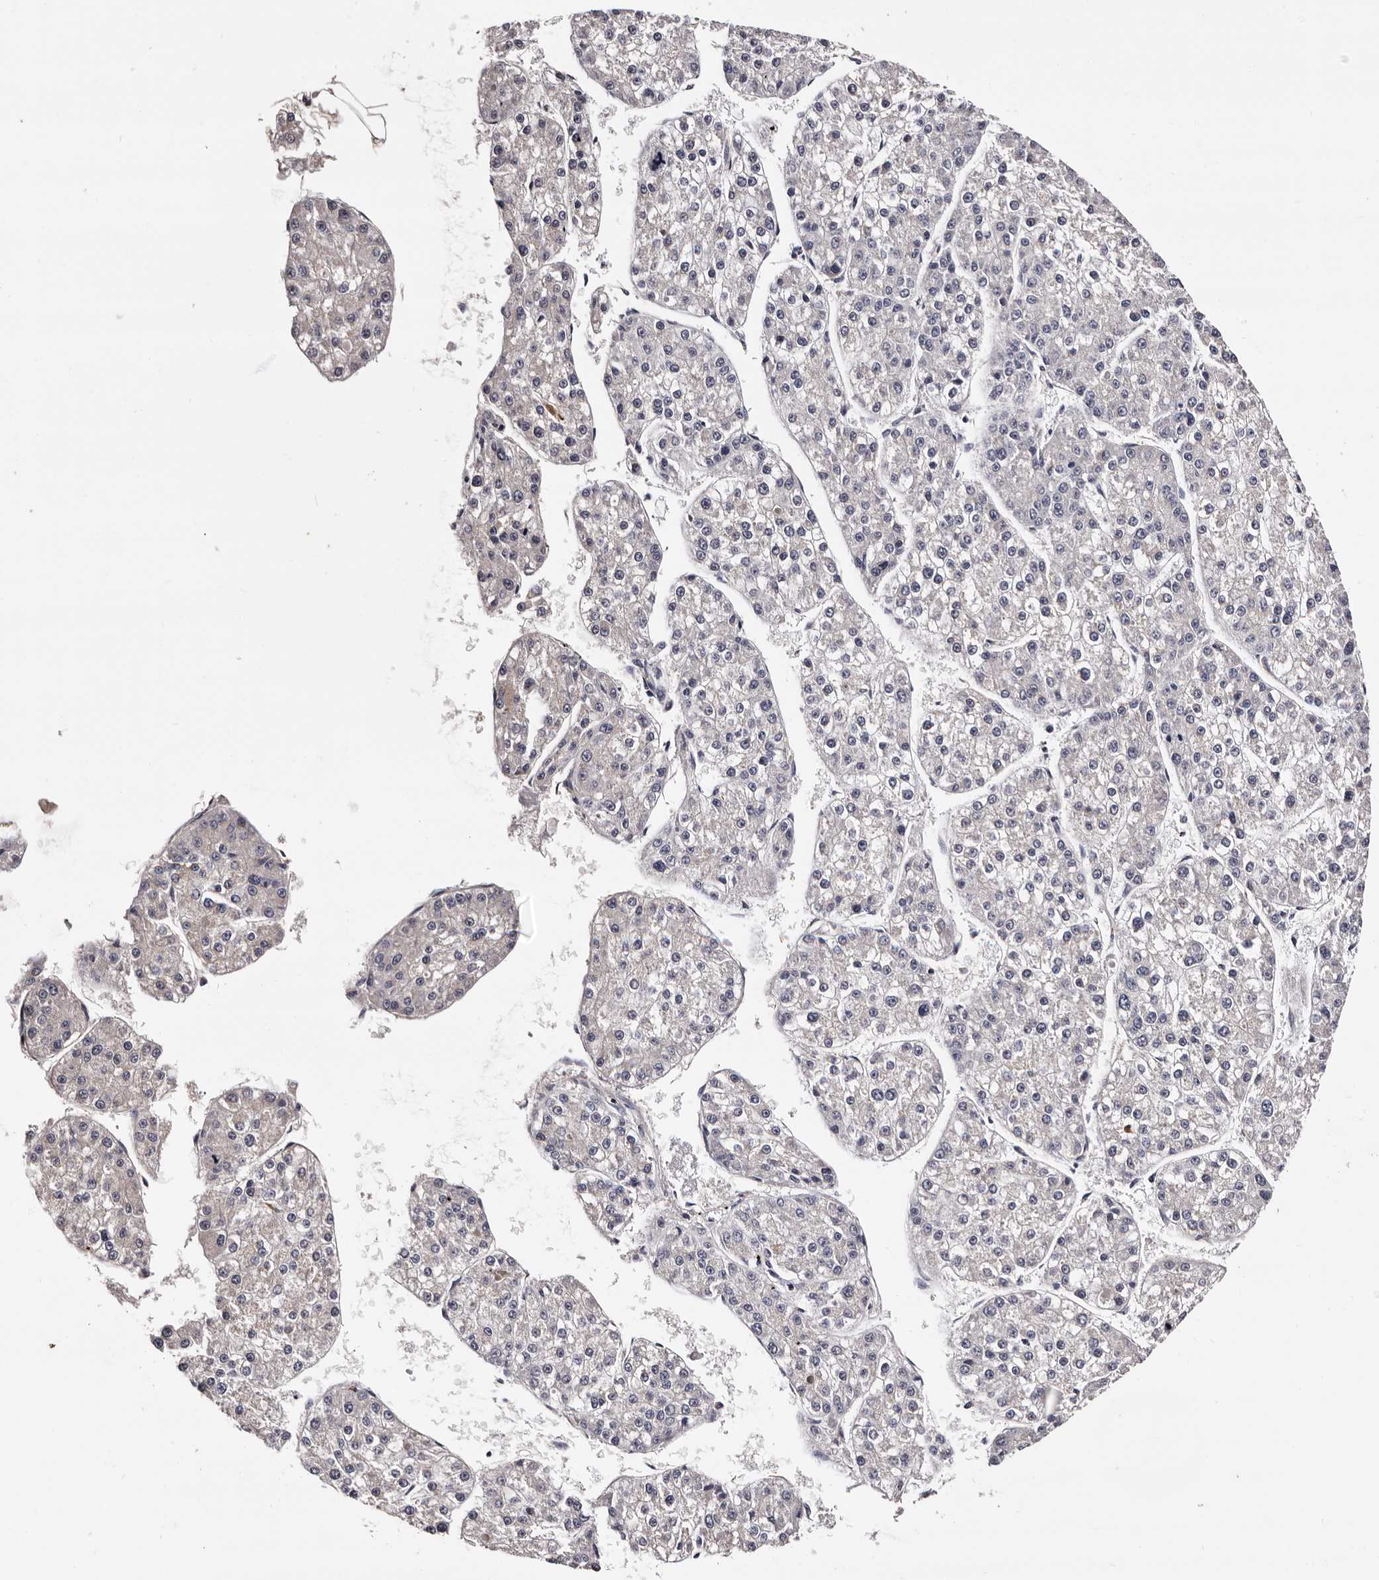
{"staining": {"intensity": "negative", "quantity": "none", "location": "none"}, "tissue": "liver cancer", "cell_type": "Tumor cells", "image_type": "cancer", "snomed": [{"axis": "morphology", "description": "Carcinoma, Hepatocellular, NOS"}, {"axis": "topography", "description": "Liver"}], "caption": "A high-resolution photomicrograph shows immunohistochemistry (IHC) staining of hepatocellular carcinoma (liver), which shows no significant staining in tumor cells.", "gene": "TAF4B", "patient": {"sex": "female", "age": 73}}